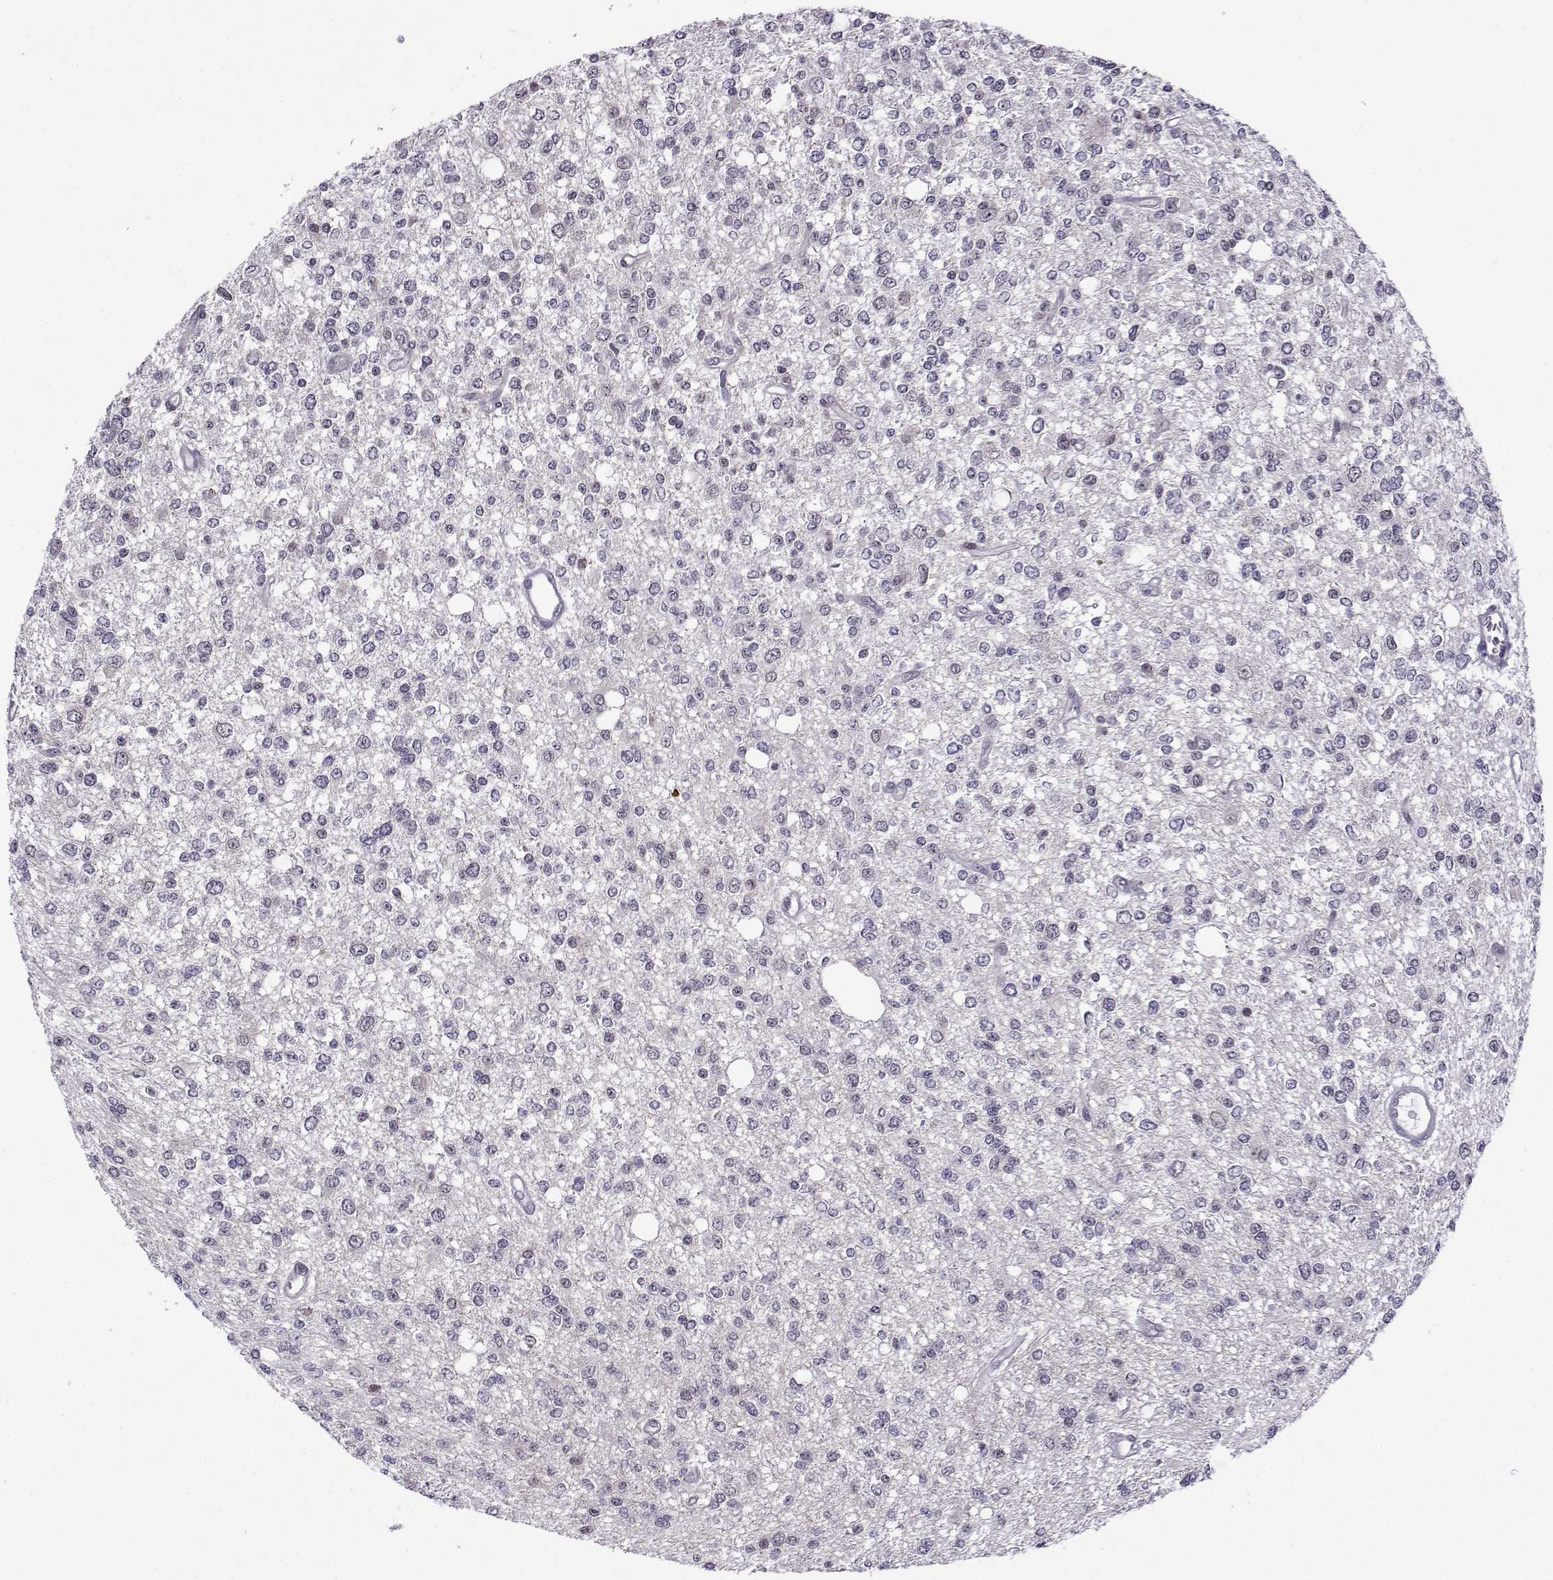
{"staining": {"intensity": "negative", "quantity": "none", "location": "none"}, "tissue": "glioma", "cell_type": "Tumor cells", "image_type": "cancer", "snomed": [{"axis": "morphology", "description": "Glioma, malignant, Low grade"}, {"axis": "topography", "description": "Brain"}], "caption": "This photomicrograph is of malignant glioma (low-grade) stained with immunohistochemistry to label a protein in brown with the nuclei are counter-stained blue. There is no positivity in tumor cells.", "gene": "FGF3", "patient": {"sex": "male", "age": 67}}